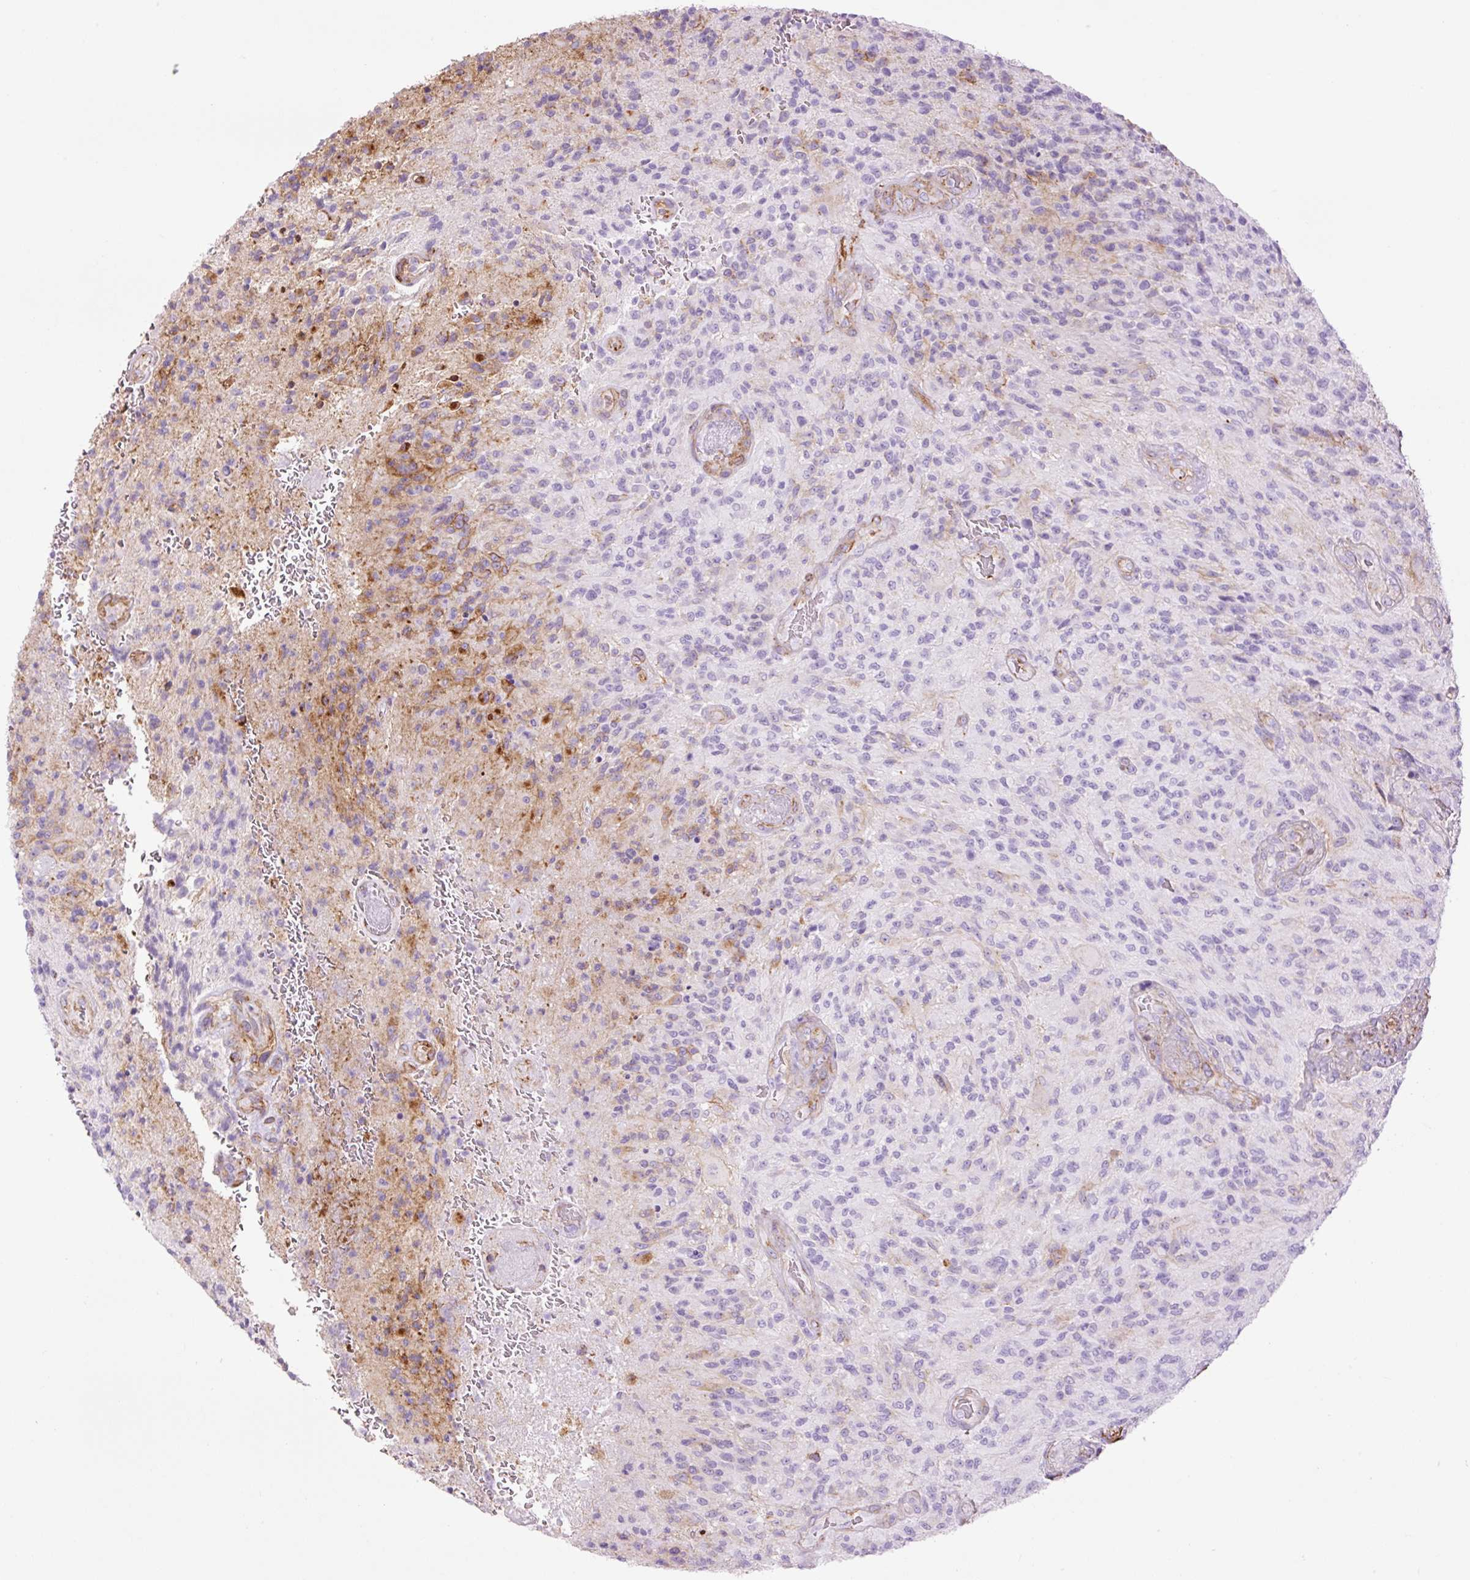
{"staining": {"intensity": "moderate", "quantity": "<25%", "location": "cytoplasmic/membranous"}, "tissue": "glioma", "cell_type": "Tumor cells", "image_type": "cancer", "snomed": [{"axis": "morphology", "description": "Normal tissue, NOS"}, {"axis": "morphology", "description": "Glioma, malignant, High grade"}, {"axis": "topography", "description": "Cerebral cortex"}], "caption": "About <25% of tumor cells in human glioma exhibit moderate cytoplasmic/membranous protein positivity as visualized by brown immunohistochemical staining.", "gene": "CAV1", "patient": {"sex": "male", "age": 56}}